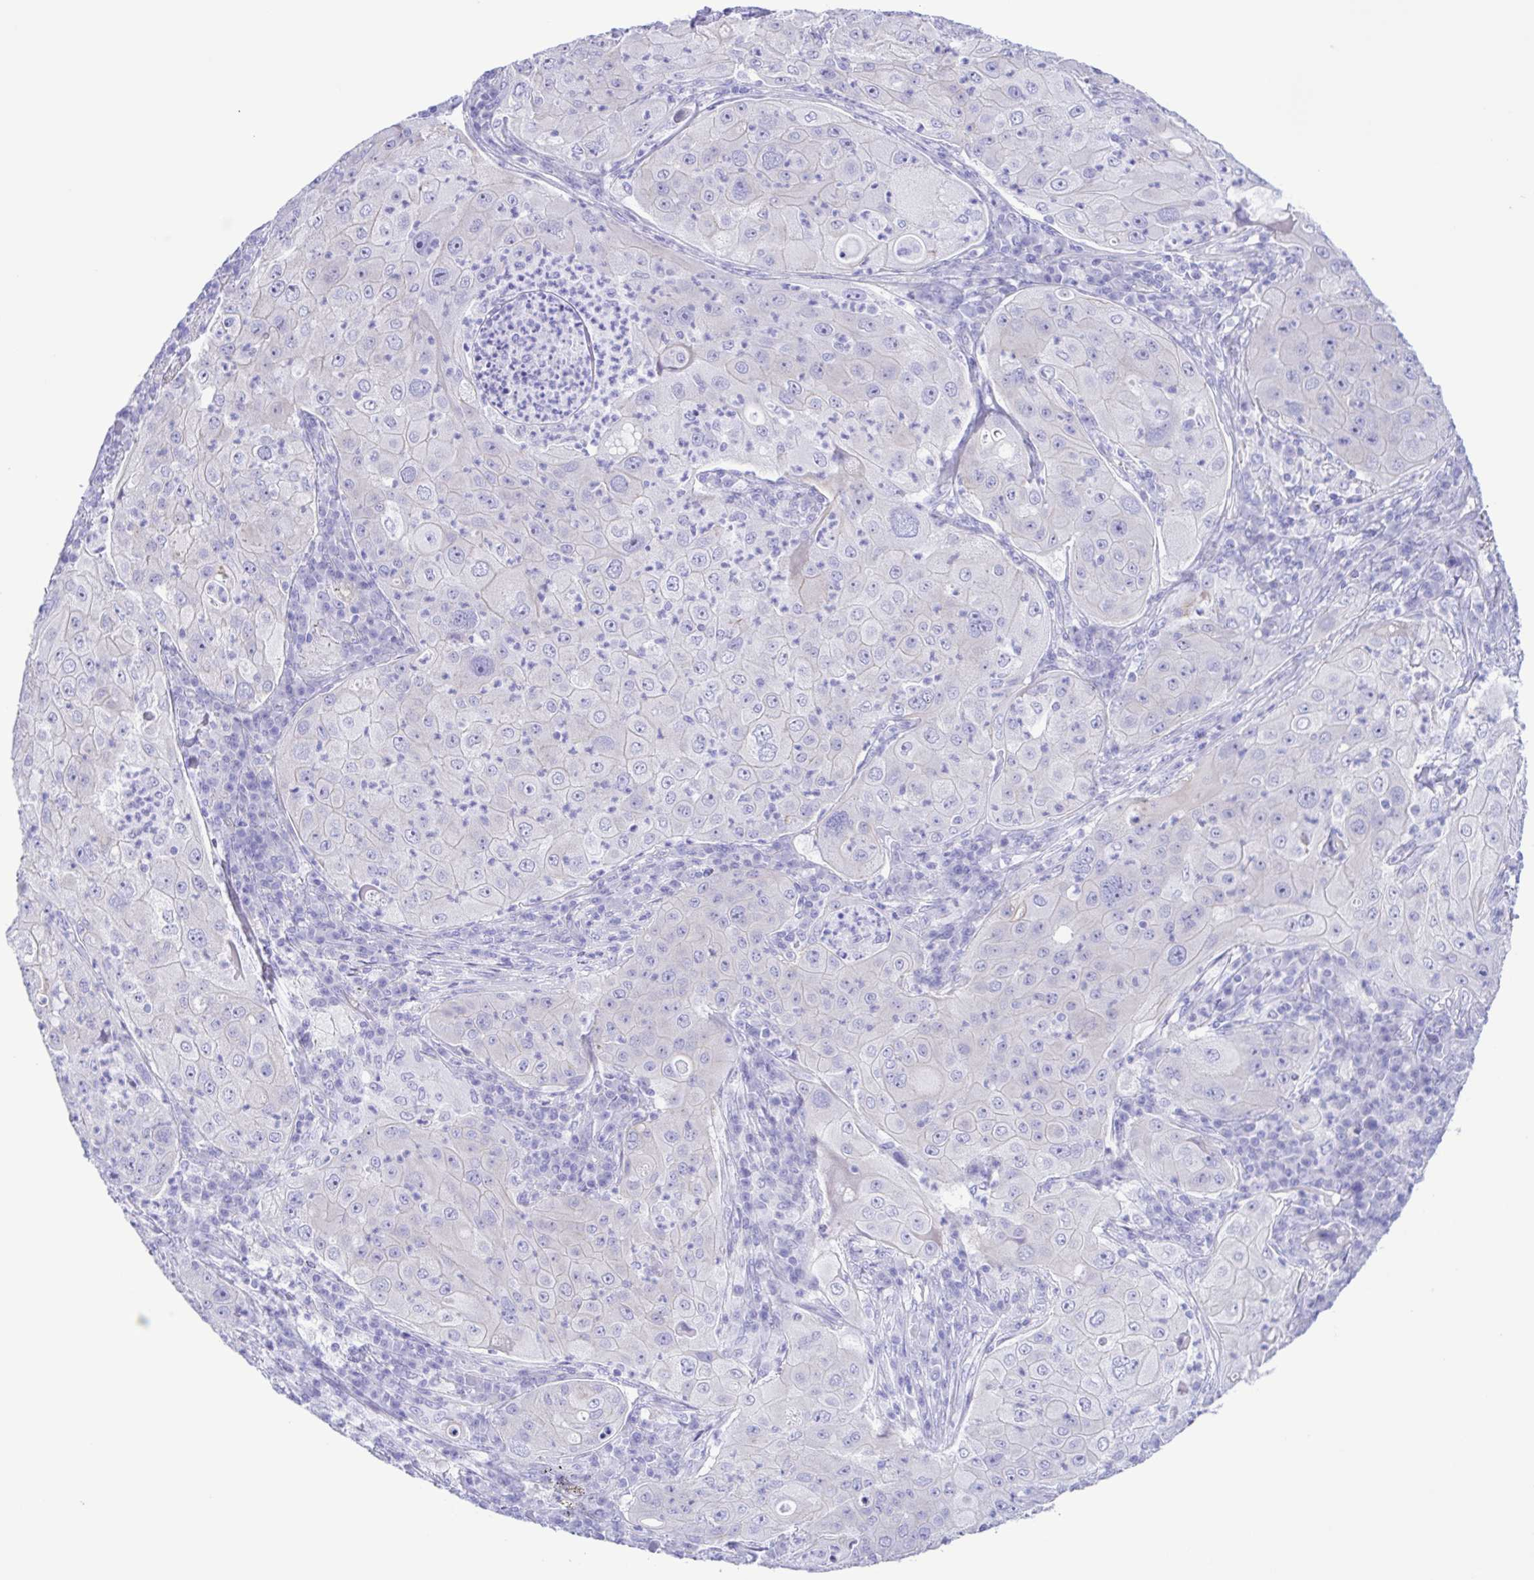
{"staining": {"intensity": "negative", "quantity": "none", "location": "none"}, "tissue": "lung cancer", "cell_type": "Tumor cells", "image_type": "cancer", "snomed": [{"axis": "morphology", "description": "Squamous cell carcinoma, NOS"}, {"axis": "topography", "description": "Lung"}], "caption": "Micrograph shows no protein staining in tumor cells of lung cancer (squamous cell carcinoma) tissue. Brightfield microscopy of immunohistochemistry (IHC) stained with DAB (brown) and hematoxylin (blue), captured at high magnification.", "gene": "CYP11A1", "patient": {"sex": "female", "age": 59}}